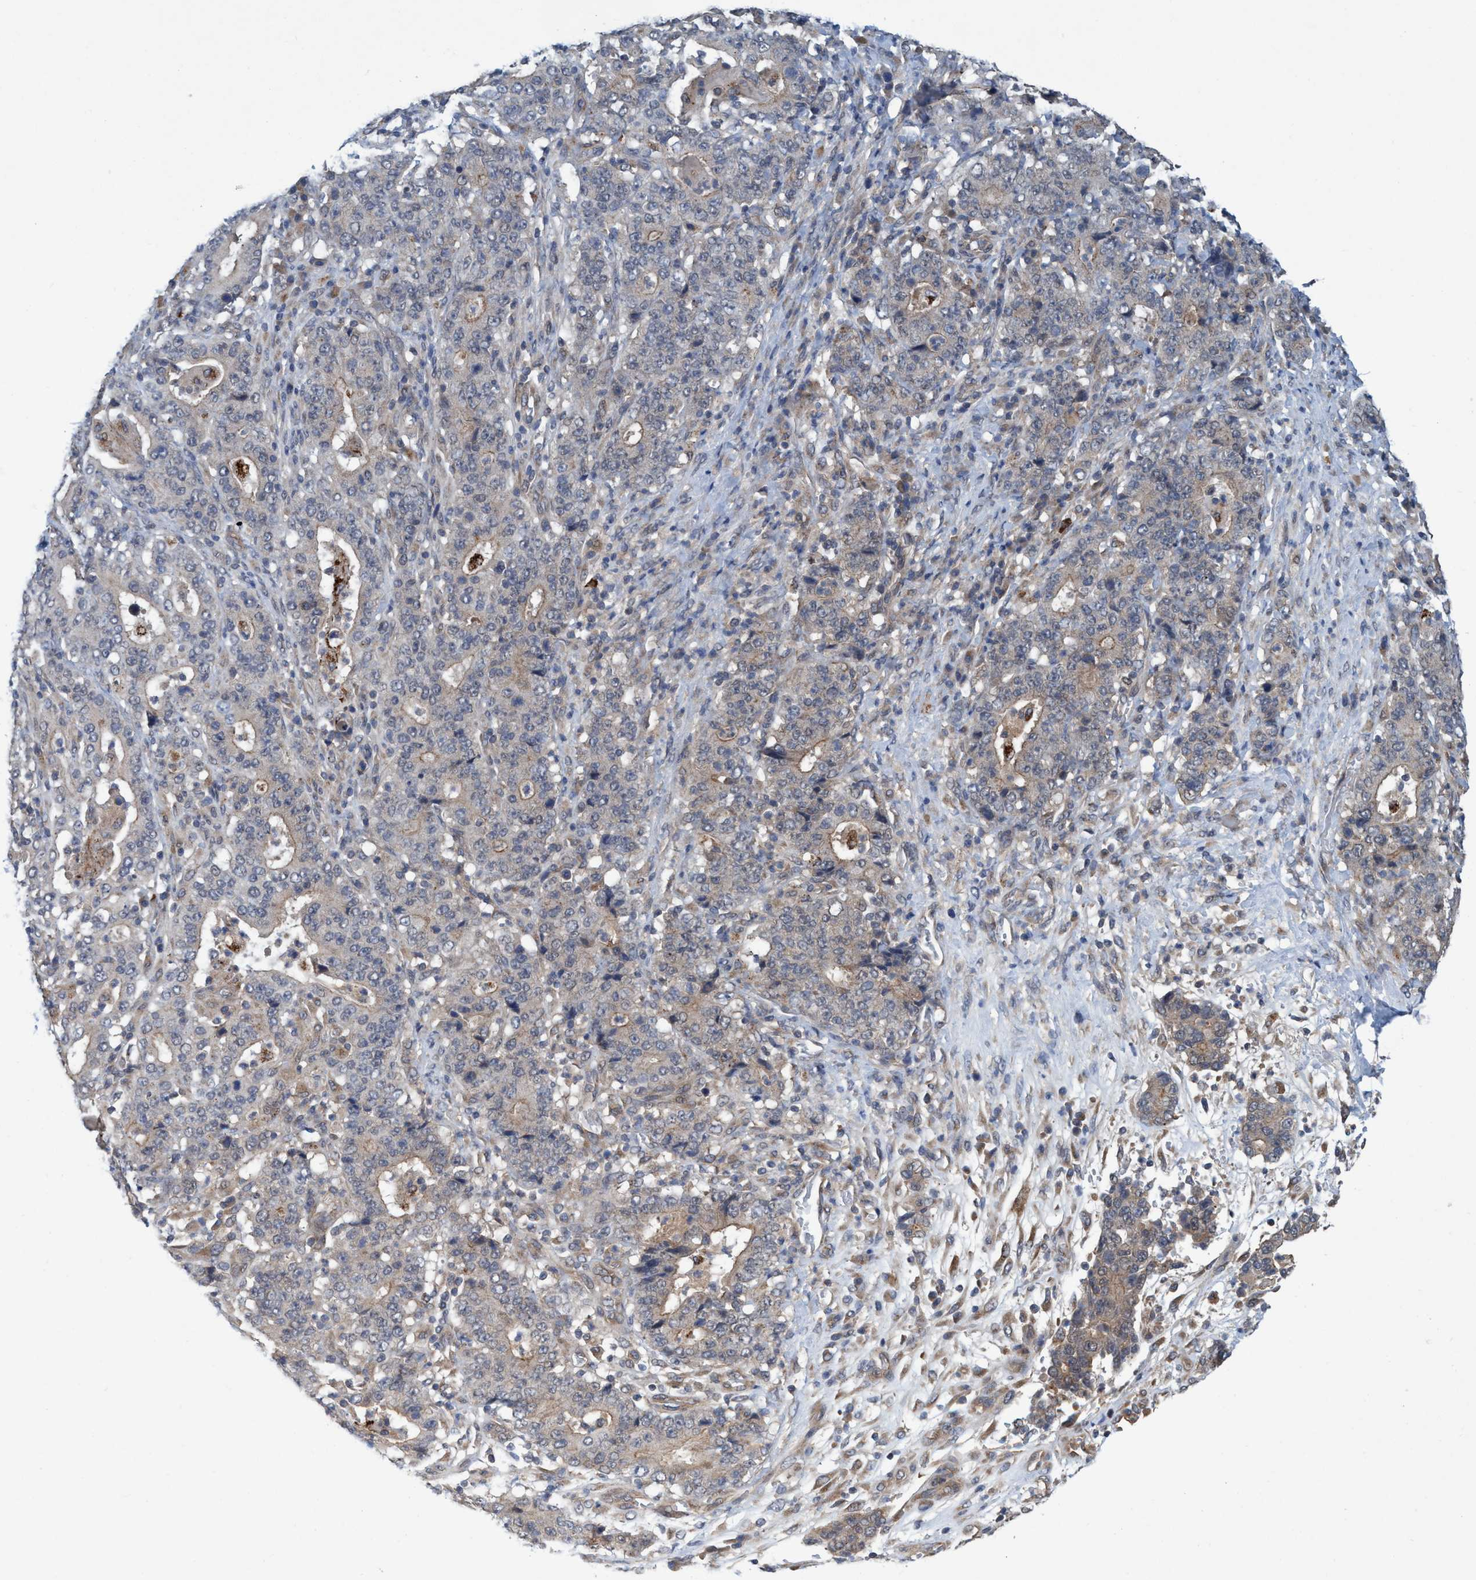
{"staining": {"intensity": "weak", "quantity": "<25%", "location": "cytoplasmic/membranous"}, "tissue": "stomach cancer", "cell_type": "Tumor cells", "image_type": "cancer", "snomed": [{"axis": "morphology", "description": "Normal tissue, NOS"}, {"axis": "morphology", "description": "Adenocarcinoma, NOS"}, {"axis": "topography", "description": "Stomach, upper"}, {"axis": "topography", "description": "Stomach"}], "caption": "High magnification brightfield microscopy of stomach adenocarcinoma stained with DAB (3,3'-diaminobenzidine) (brown) and counterstained with hematoxylin (blue): tumor cells show no significant positivity.", "gene": "TRIM65", "patient": {"sex": "male", "age": 59}}